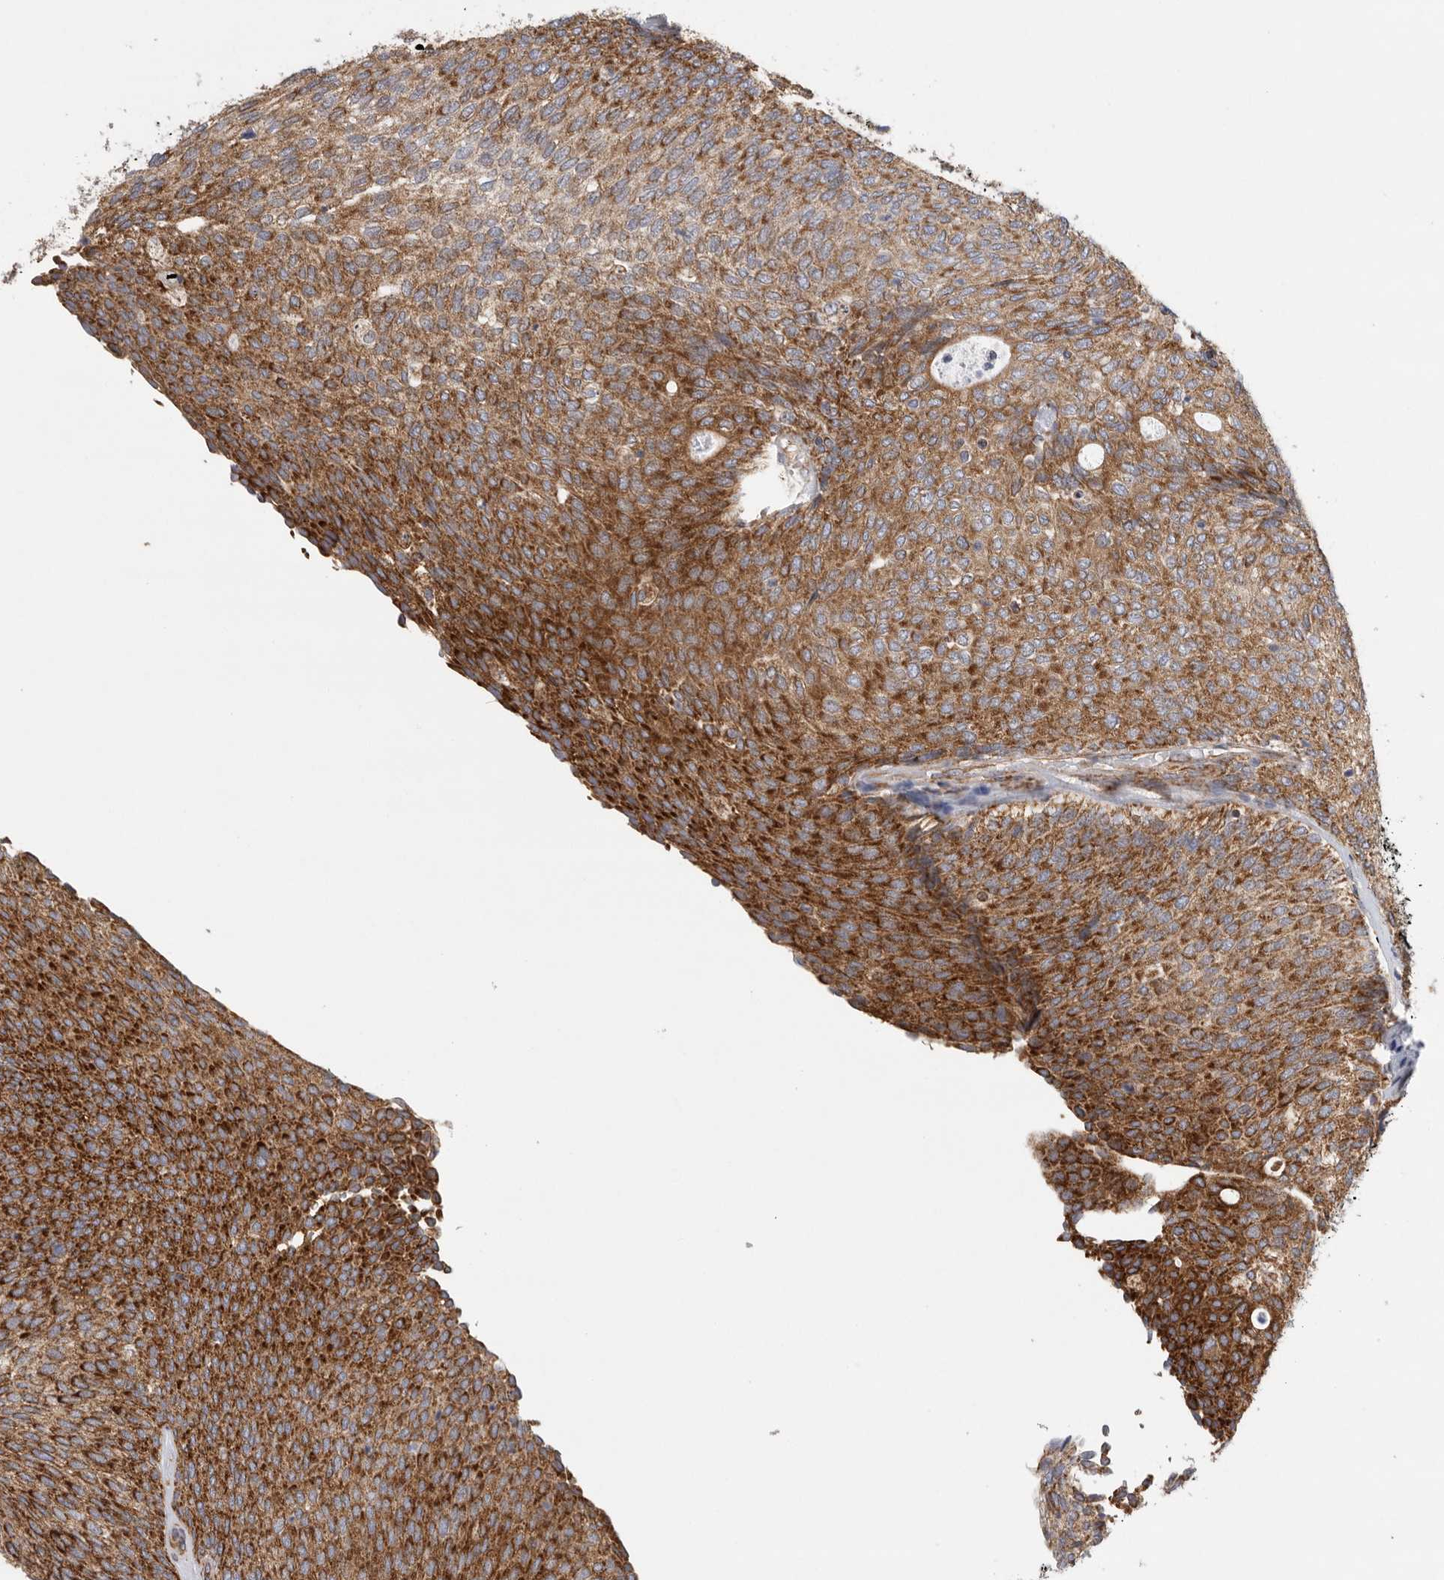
{"staining": {"intensity": "strong", "quantity": ">75%", "location": "cytoplasmic/membranous"}, "tissue": "urothelial cancer", "cell_type": "Tumor cells", "image_type": "cancer", "snomed": [{"axis": "morphology", "description": "Urothelial carcinoma, Low grade"}, {"axis": "topography", "description": "Urinary bladder"}], "caption": "About >75% of tumor cells in human low-grade urothelial carcinoma exhibit strong cytoplasmic/membranous protein staining as visualized by brown immunohistochemical staining.", "gene": "FKBP8", "patient": {"sex": "female", "age": 79}}